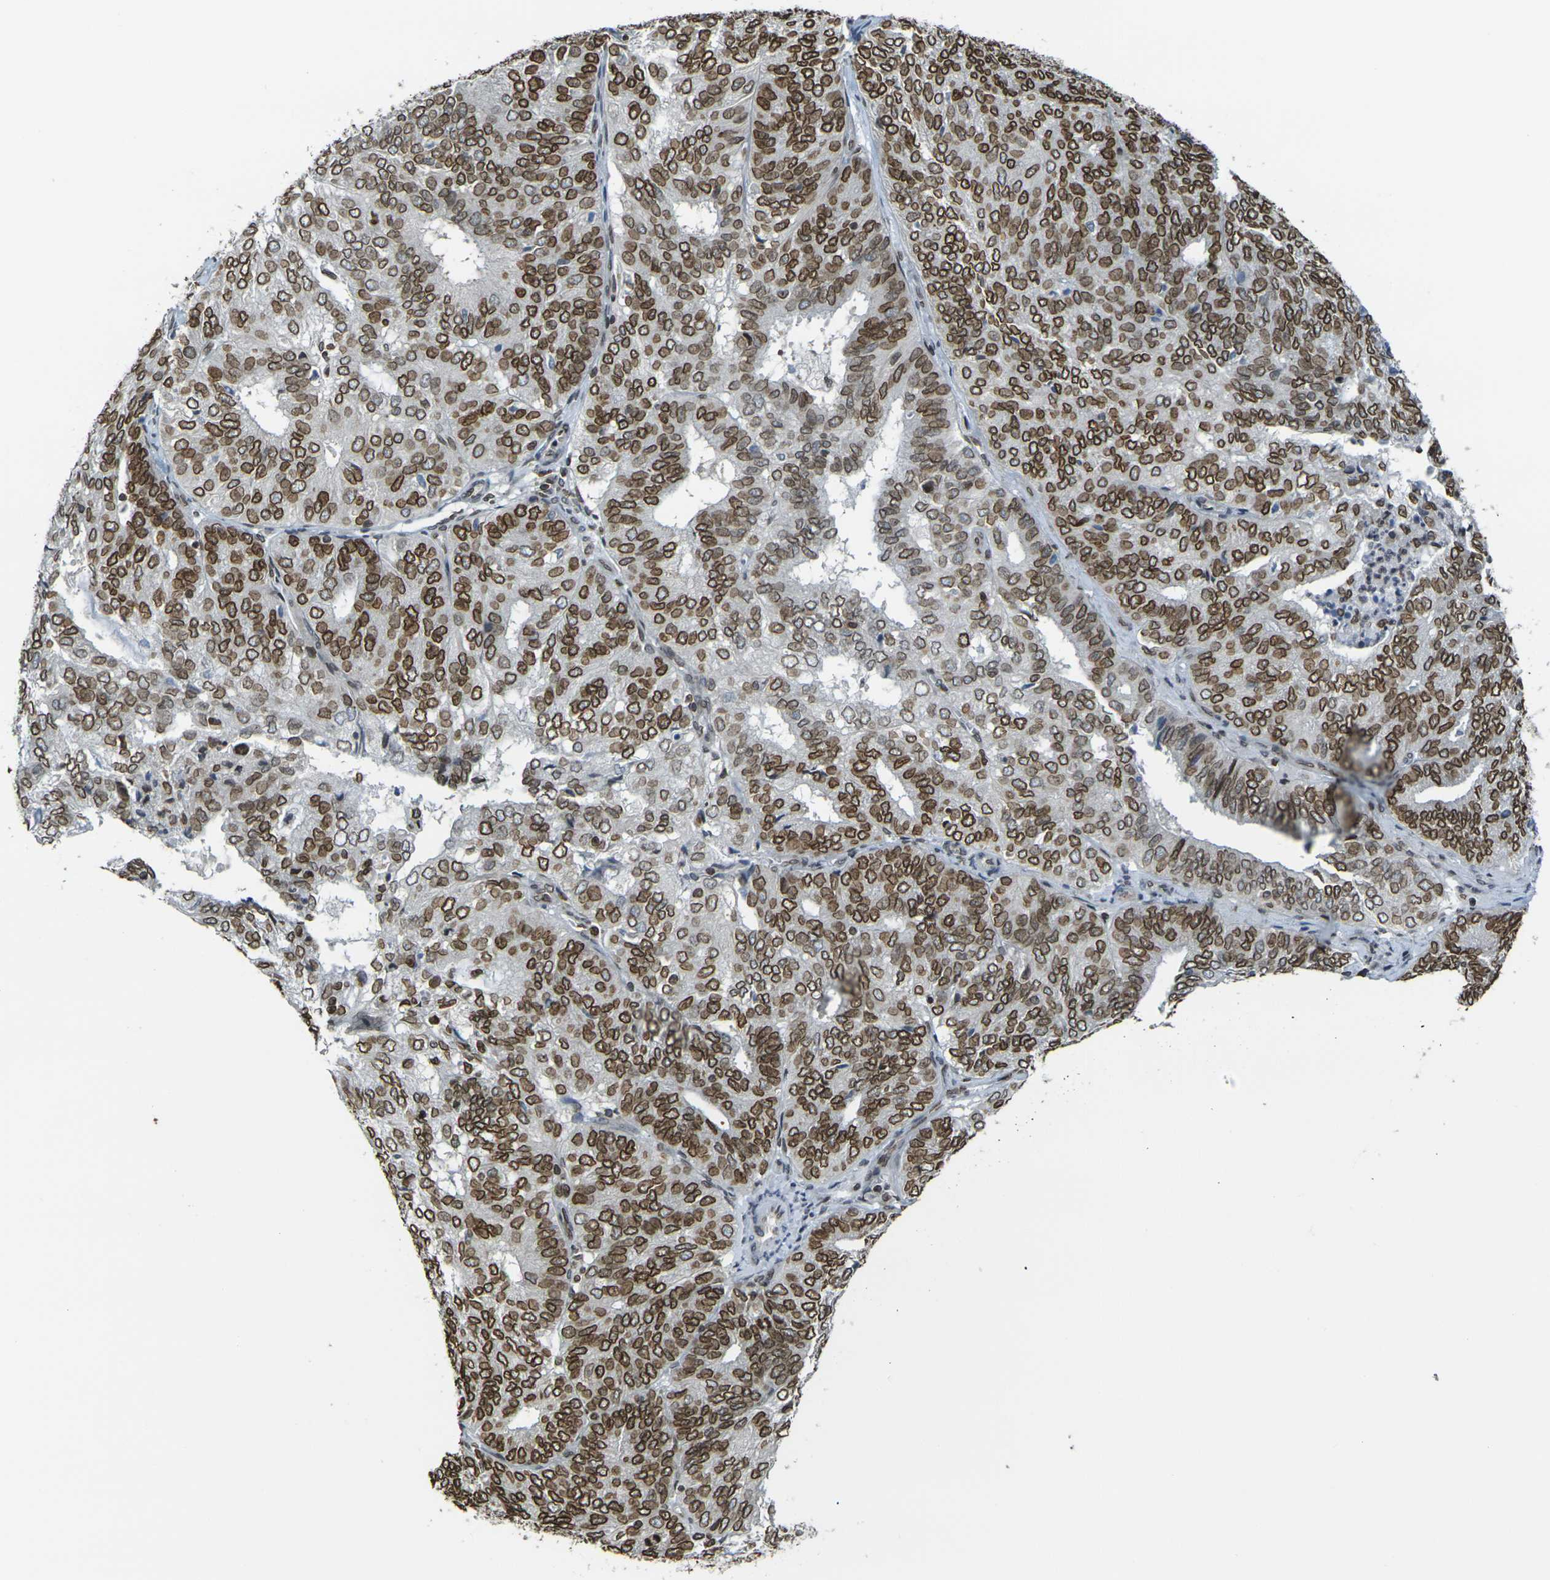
{"staining": {"intensity": "strong", "quantity": ">75%", "location": "cytoplasmic/membranous,nuclear"}, "tissue": "endometrial cancer", "cell_type": "Tumor cells", "image_type": "cancer", "snomed": [{"axis": "morphology", "description": "Adenocarcinoma, NOS"}, {"axis": "topography", "description": "Uterus"}], "caption": "Immunohistochemical staining of endometrial cancer reveals high levels of strong cytoplasmic/membranous and nuclear protein positivity in about >75% of tumor cells.", "gene": "BRDT", "patient": {"sex": "female", "age": 60}}